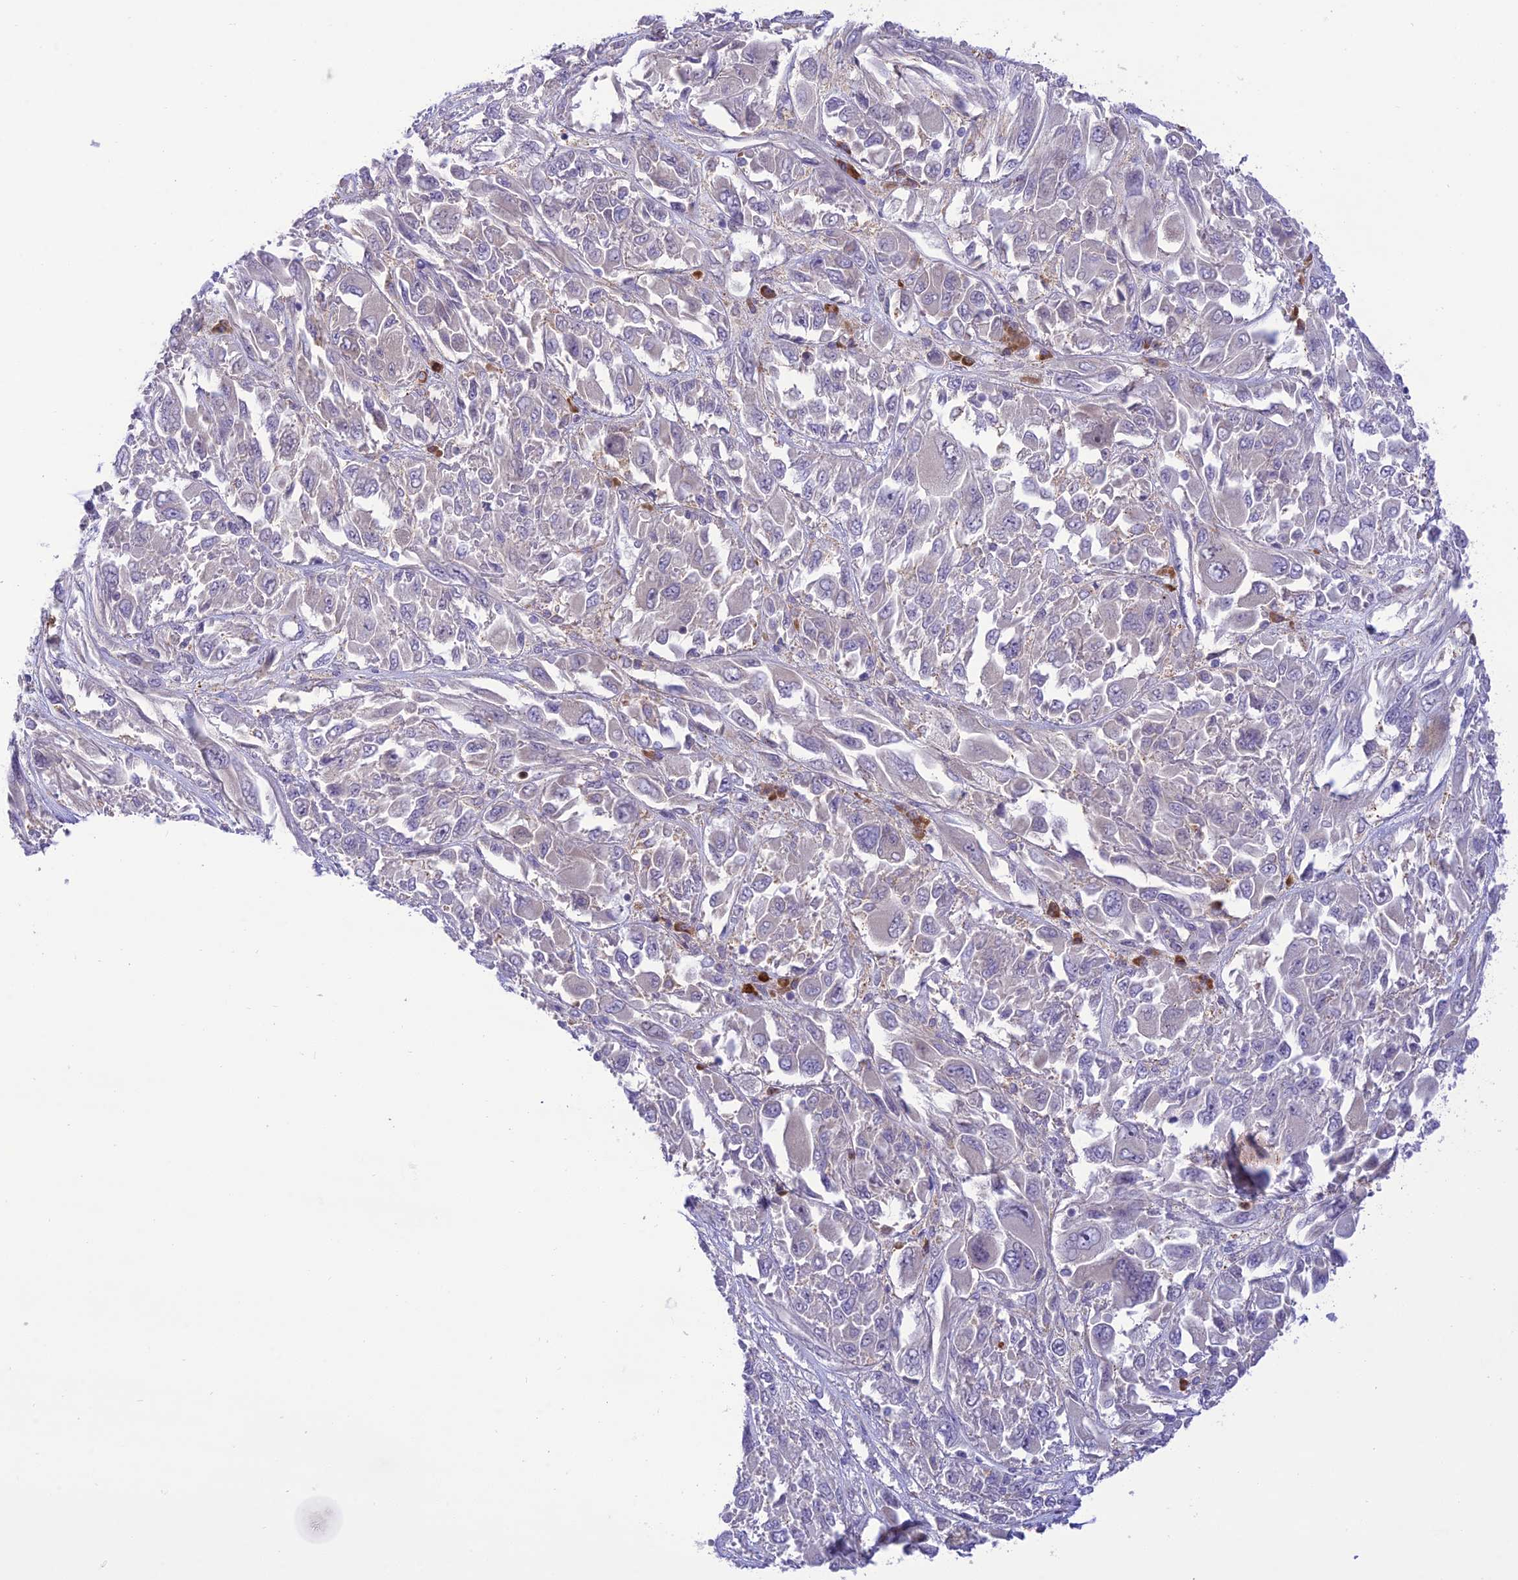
{"staining": {"intensity": "negative", "quantity": "none", "location": "none"}, "tissue": "melanoma", "cell_type": "Tumor cells", "image_type": "cancer", "snomed": [{"axis": "morphology", "description": "Malignant melanoma, NOS"}, {"axis": "topography", "description": "Skin"}], "caption": "The micrograph demonstrates no staining of tumor cells in malignant melanoma.", "gene": "JMY", "patient": {"sex": "female", "age": 91}}